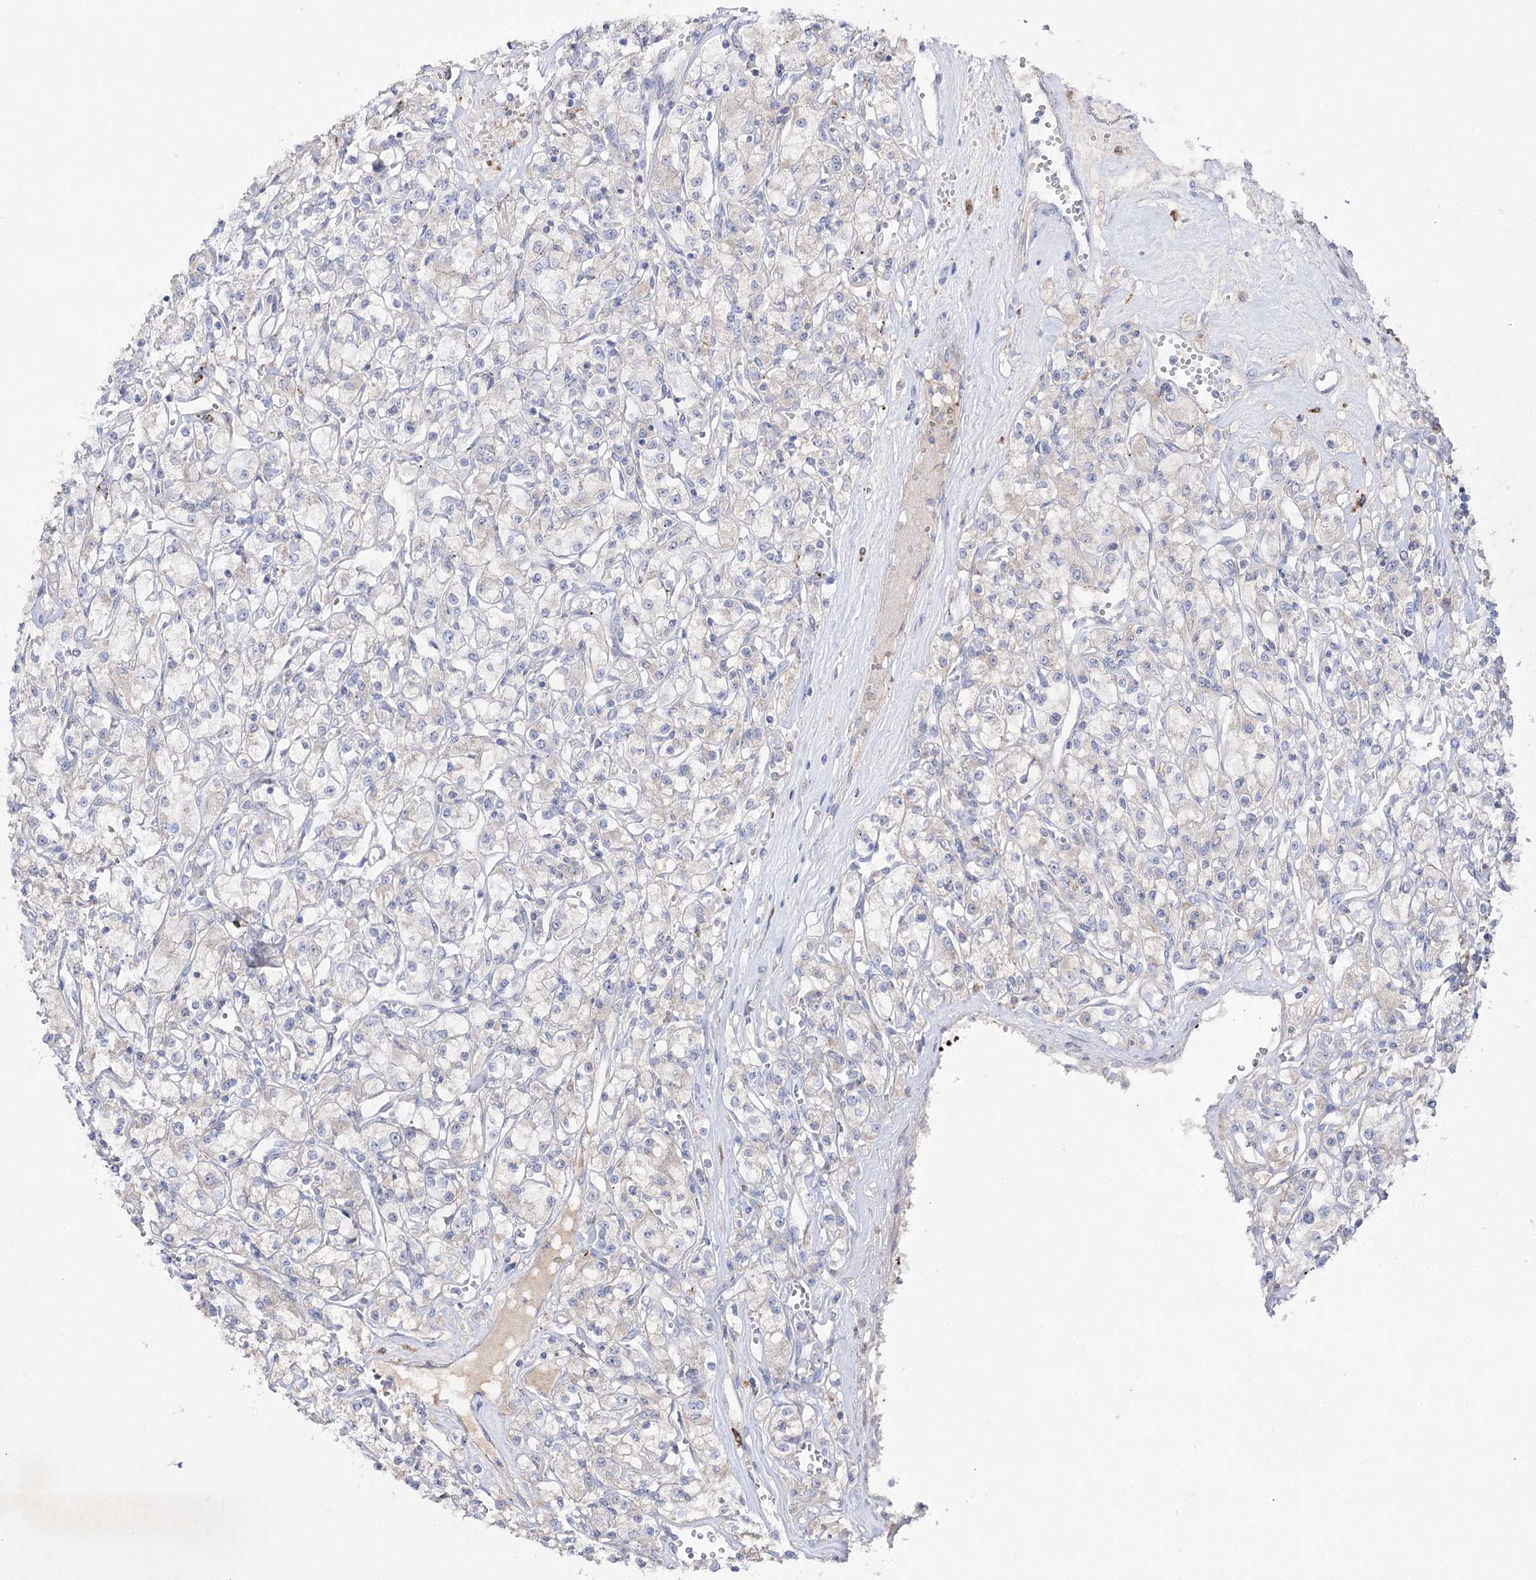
{"staining": {"intensity": "negative", "quantity": "none", "location": "none"}, "tissue": "renal cancer", "cell_type": "Tumor cells", "image_type": "cancer", "snomed": [{"axis": "morphology", "description": "Adenocarcinoma, NOS"}, {"axis": "topography", "description": "Kidney"}], "caption": "Immunohistochemistry micrograph of neoplastic tissue: human adenocarcinoma (renal) stained with DAB shows no significant protein positivity in tumor cells. The staining is performed using DAB brown chromogen with nuclei counter-stained in using hematoxylin.", "gene": "NAGLU", "patient": {"sex": "female", "age": 59}}